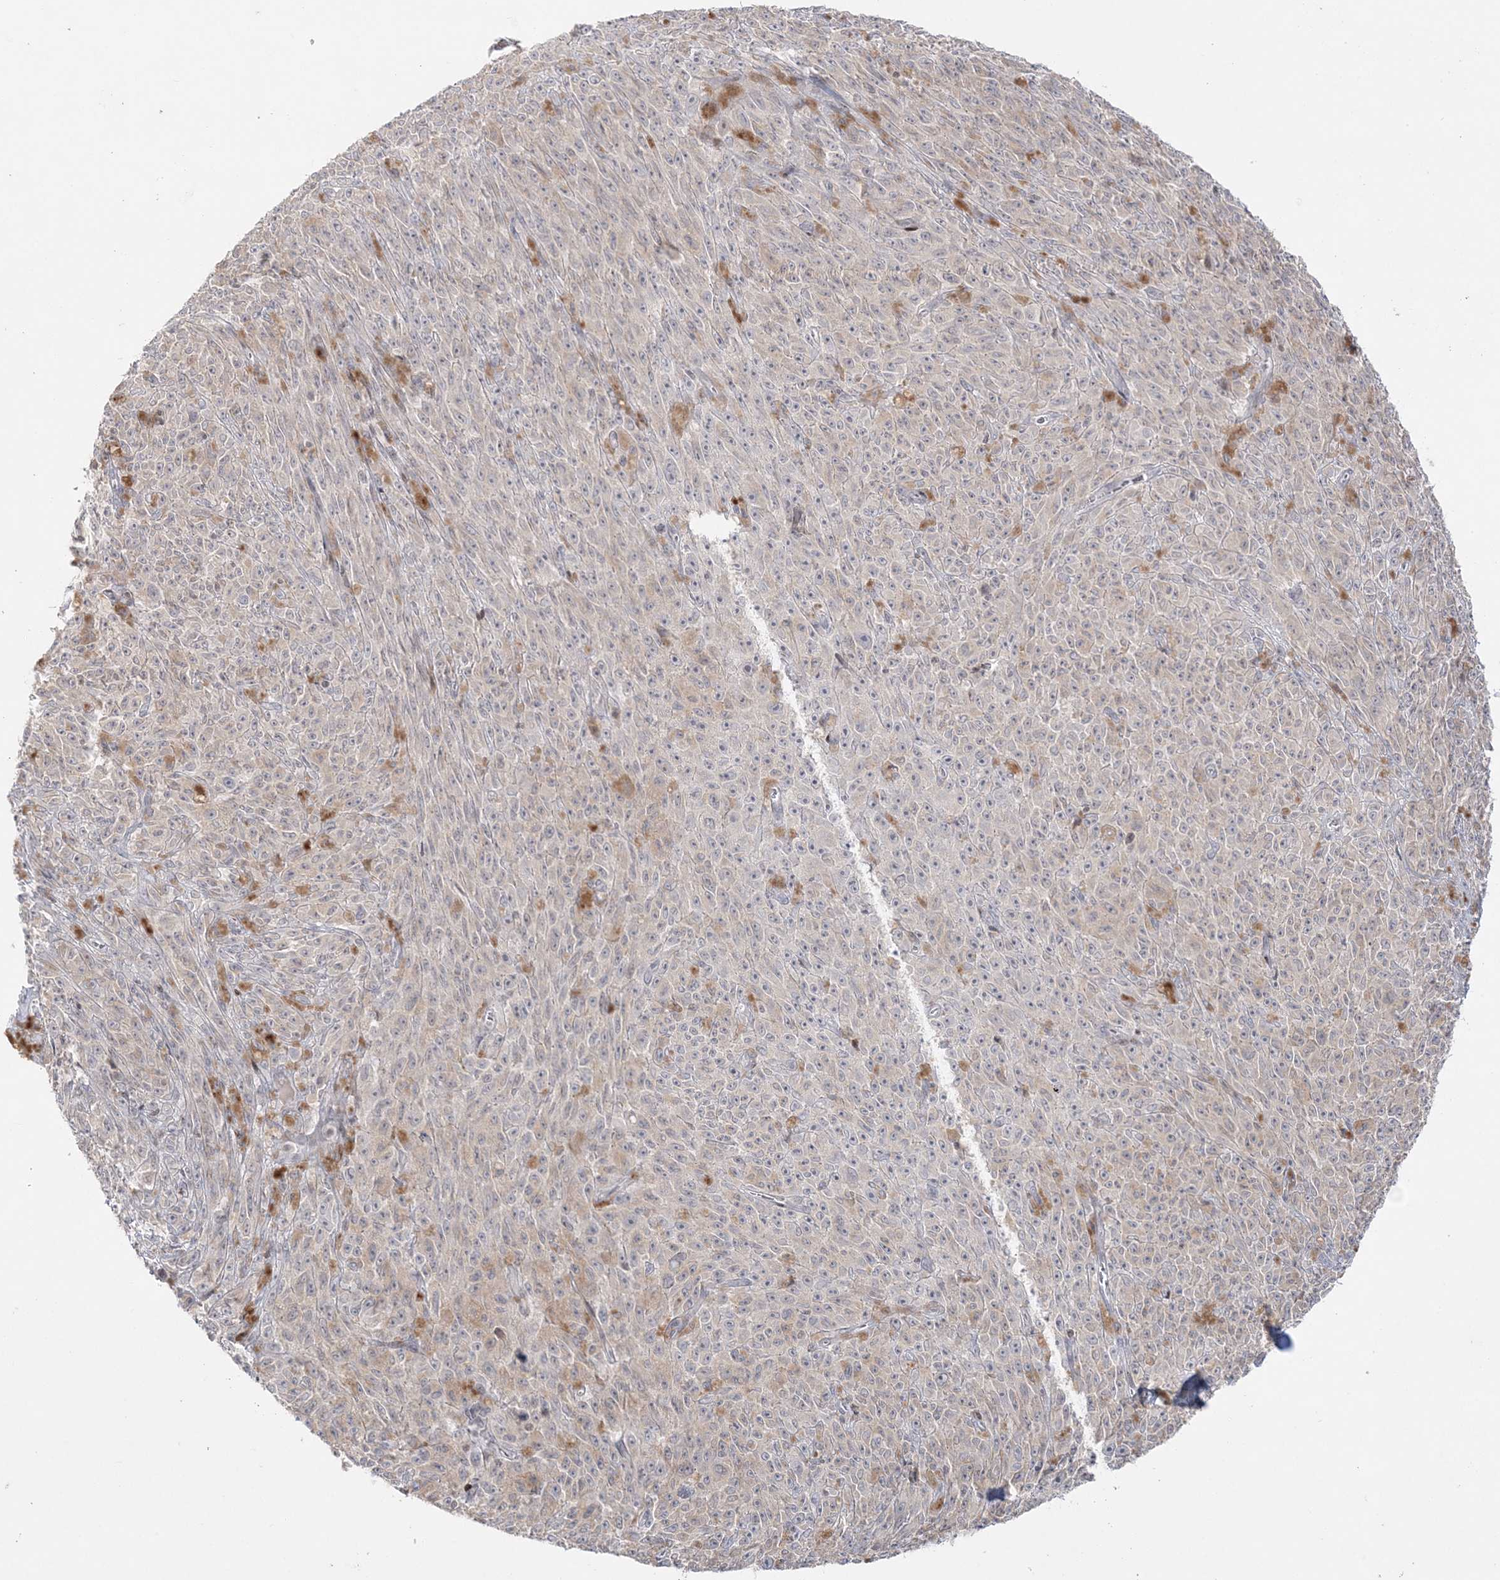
{"staining": {"intensity": "negative", "quantity": "none", "location": "none"}, "tissue": "melanoma", "cell_type": "Tumor cells", "image_type": "cancer", "snomed": [{"axis": "morphology", "description": "Malignant melanoma, NOS"}, {"axis": "topography", "description": "Skin"}], "caption": "High magnification brightfield microscopy of melanoma stained with DAB (3,3'-diaminobenzidine) (brown) and counterstained with hematoxylin (blue): tumor cells show no significant positivity.", "gene": "SH3BP4", "patient": {"sex": "female", "age": 82}}